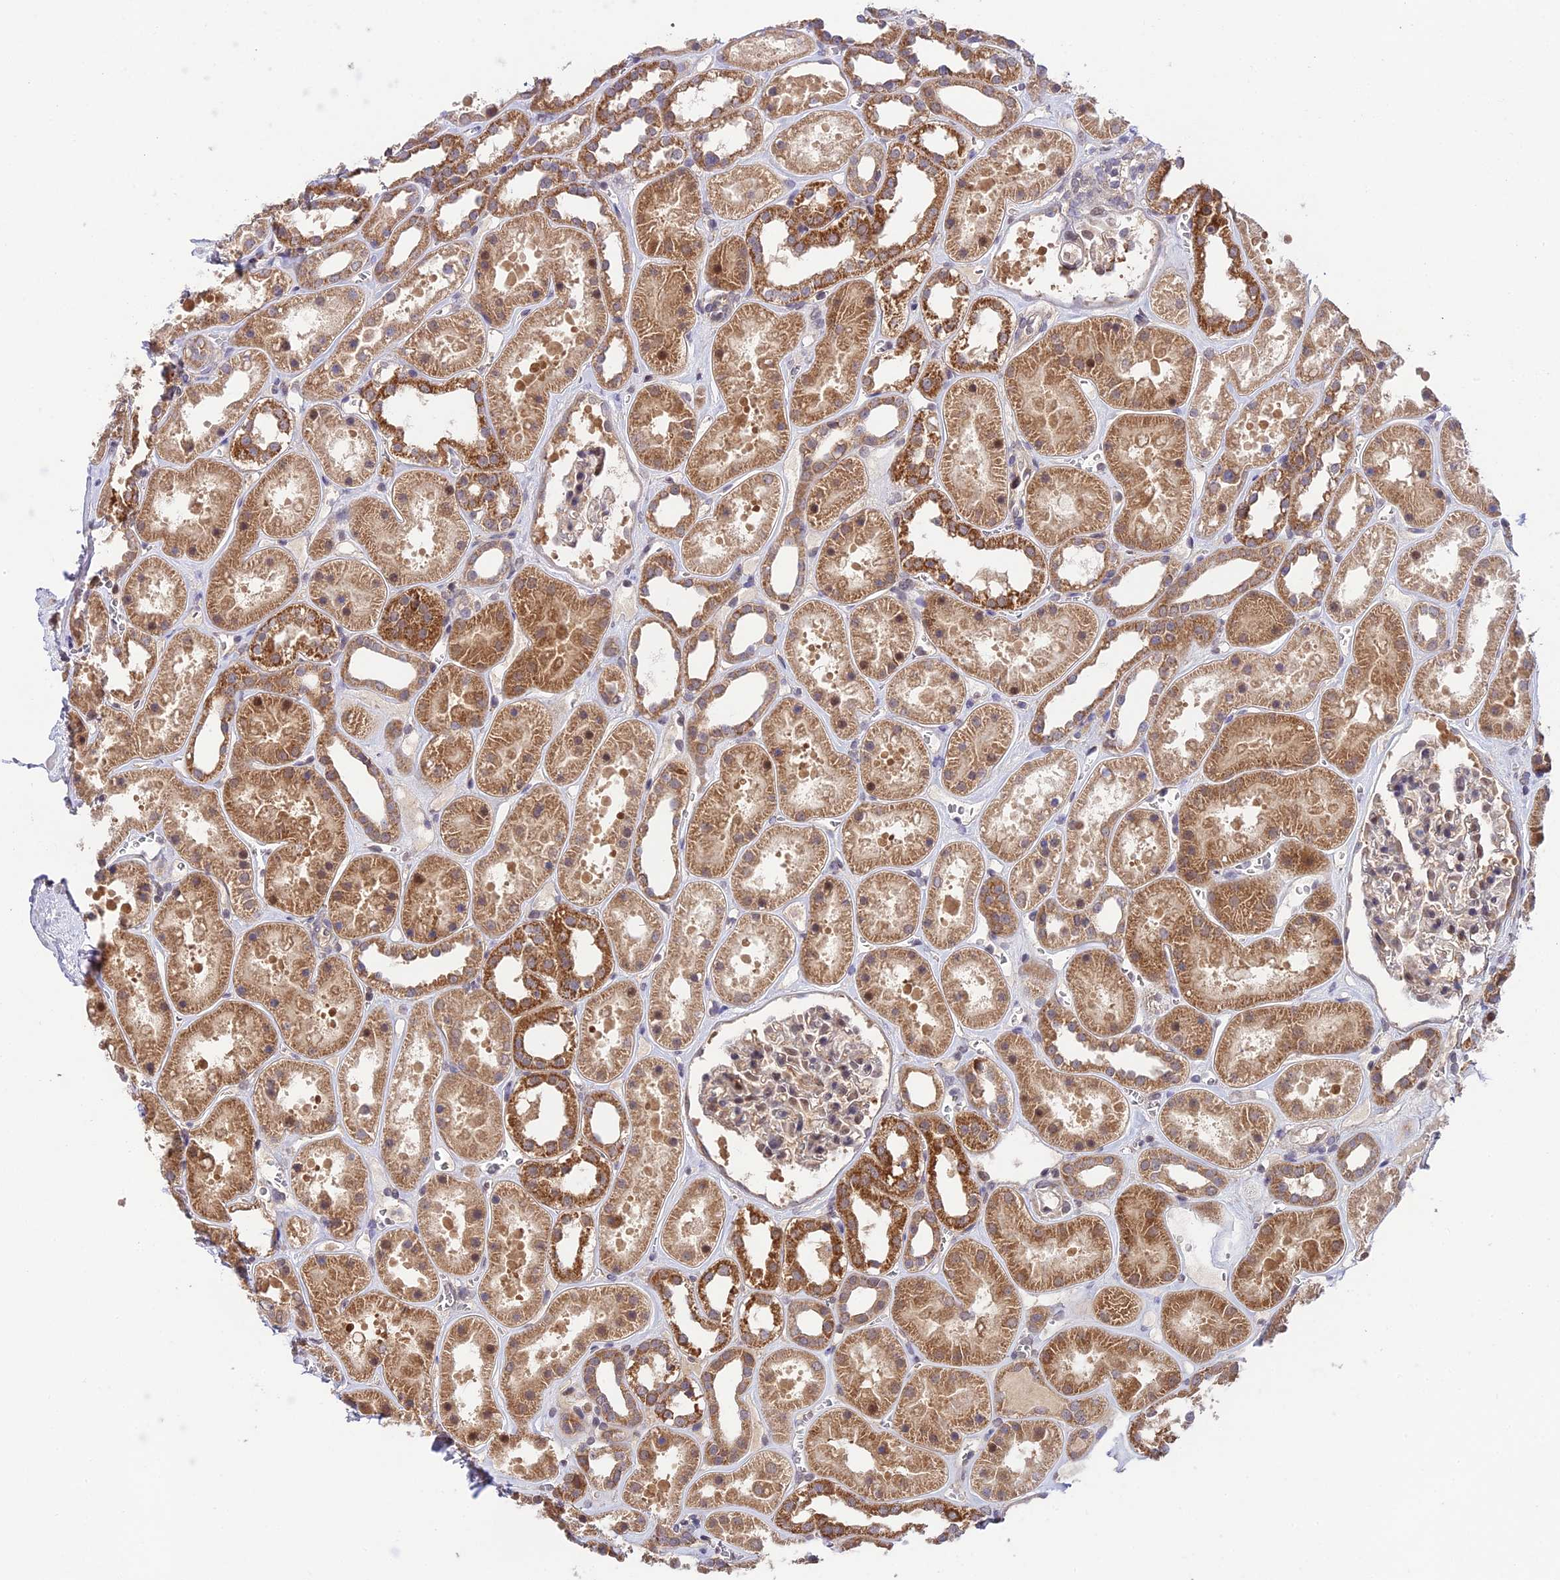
{"staining": {"intensity": "weak", "quantity": "25%-75%", "location": "cytoplasmic/membranous"}, "tissue": "kidney", "cell_type": "Cells in glomeruli", "image_type": "normal", "snomed": [{"axis": "morphology", "description": "Normal tissue, NOS"}, {"axis": "topography", "description": "Kidney"}], "caption": "Protein staining of benign kidney reveals weak cytoplasmic/membranous expression in about 25%-75% of cells in glomeruli.", "gene": "TRIM40", "patient": {"sex": "female", "age": 41}}